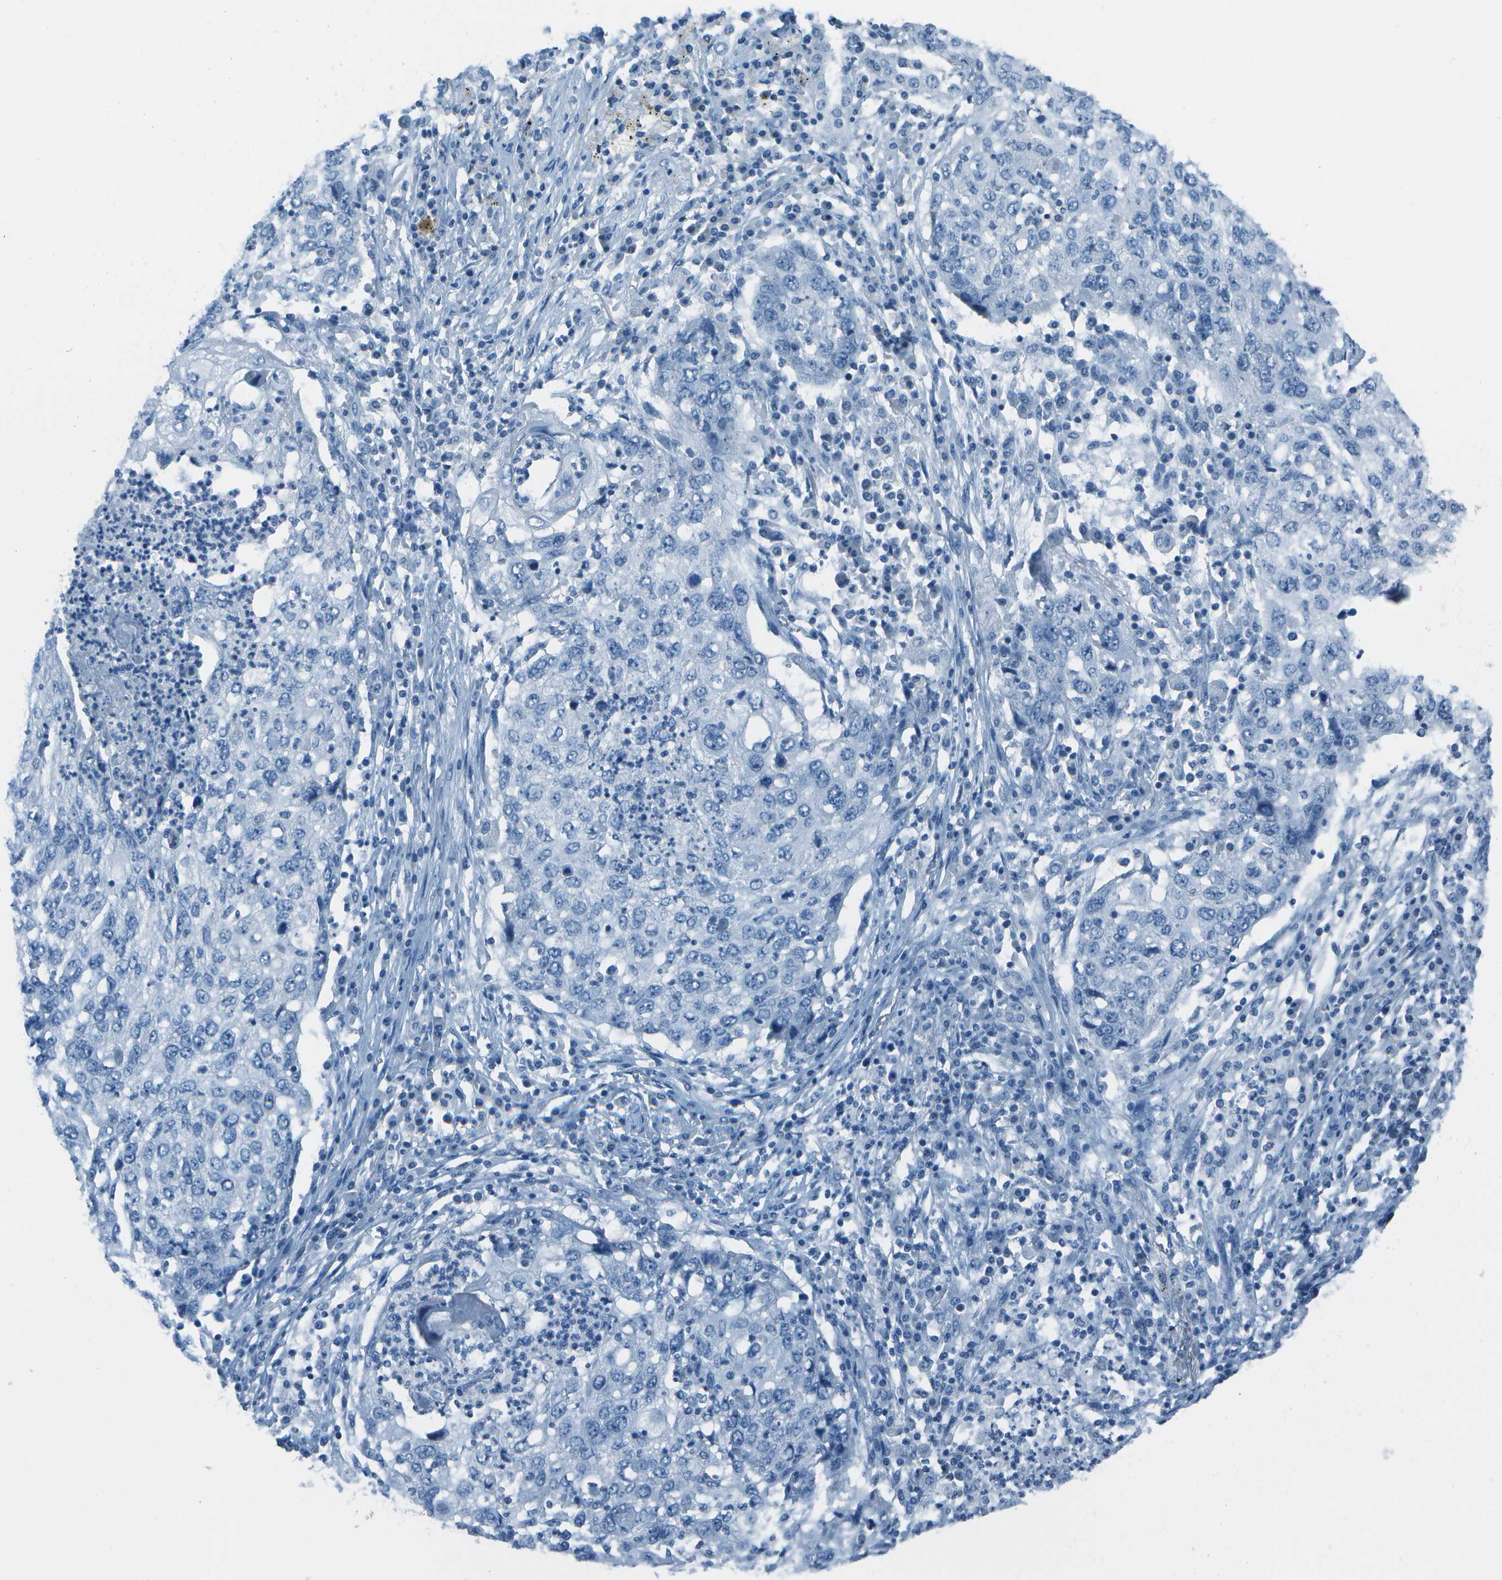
{"staining": {"intensity": "negative", "quantity": "none", "location": "none"}, "tissue": "lung cancer", "cell_type": "Tumor cells", "image_type": "cancer", "snomed": [{"axis": "morphology", "description": "Squamous cell carcinoma, NOS"}, {"axis": "topography", "description": "Lung"}], "caption": "Lung cancer was stained to show a protein in brown. There is no significant expression in tumor cells.", "gene": "FGF1", "patient": {"sex": "female", "age": 63}}